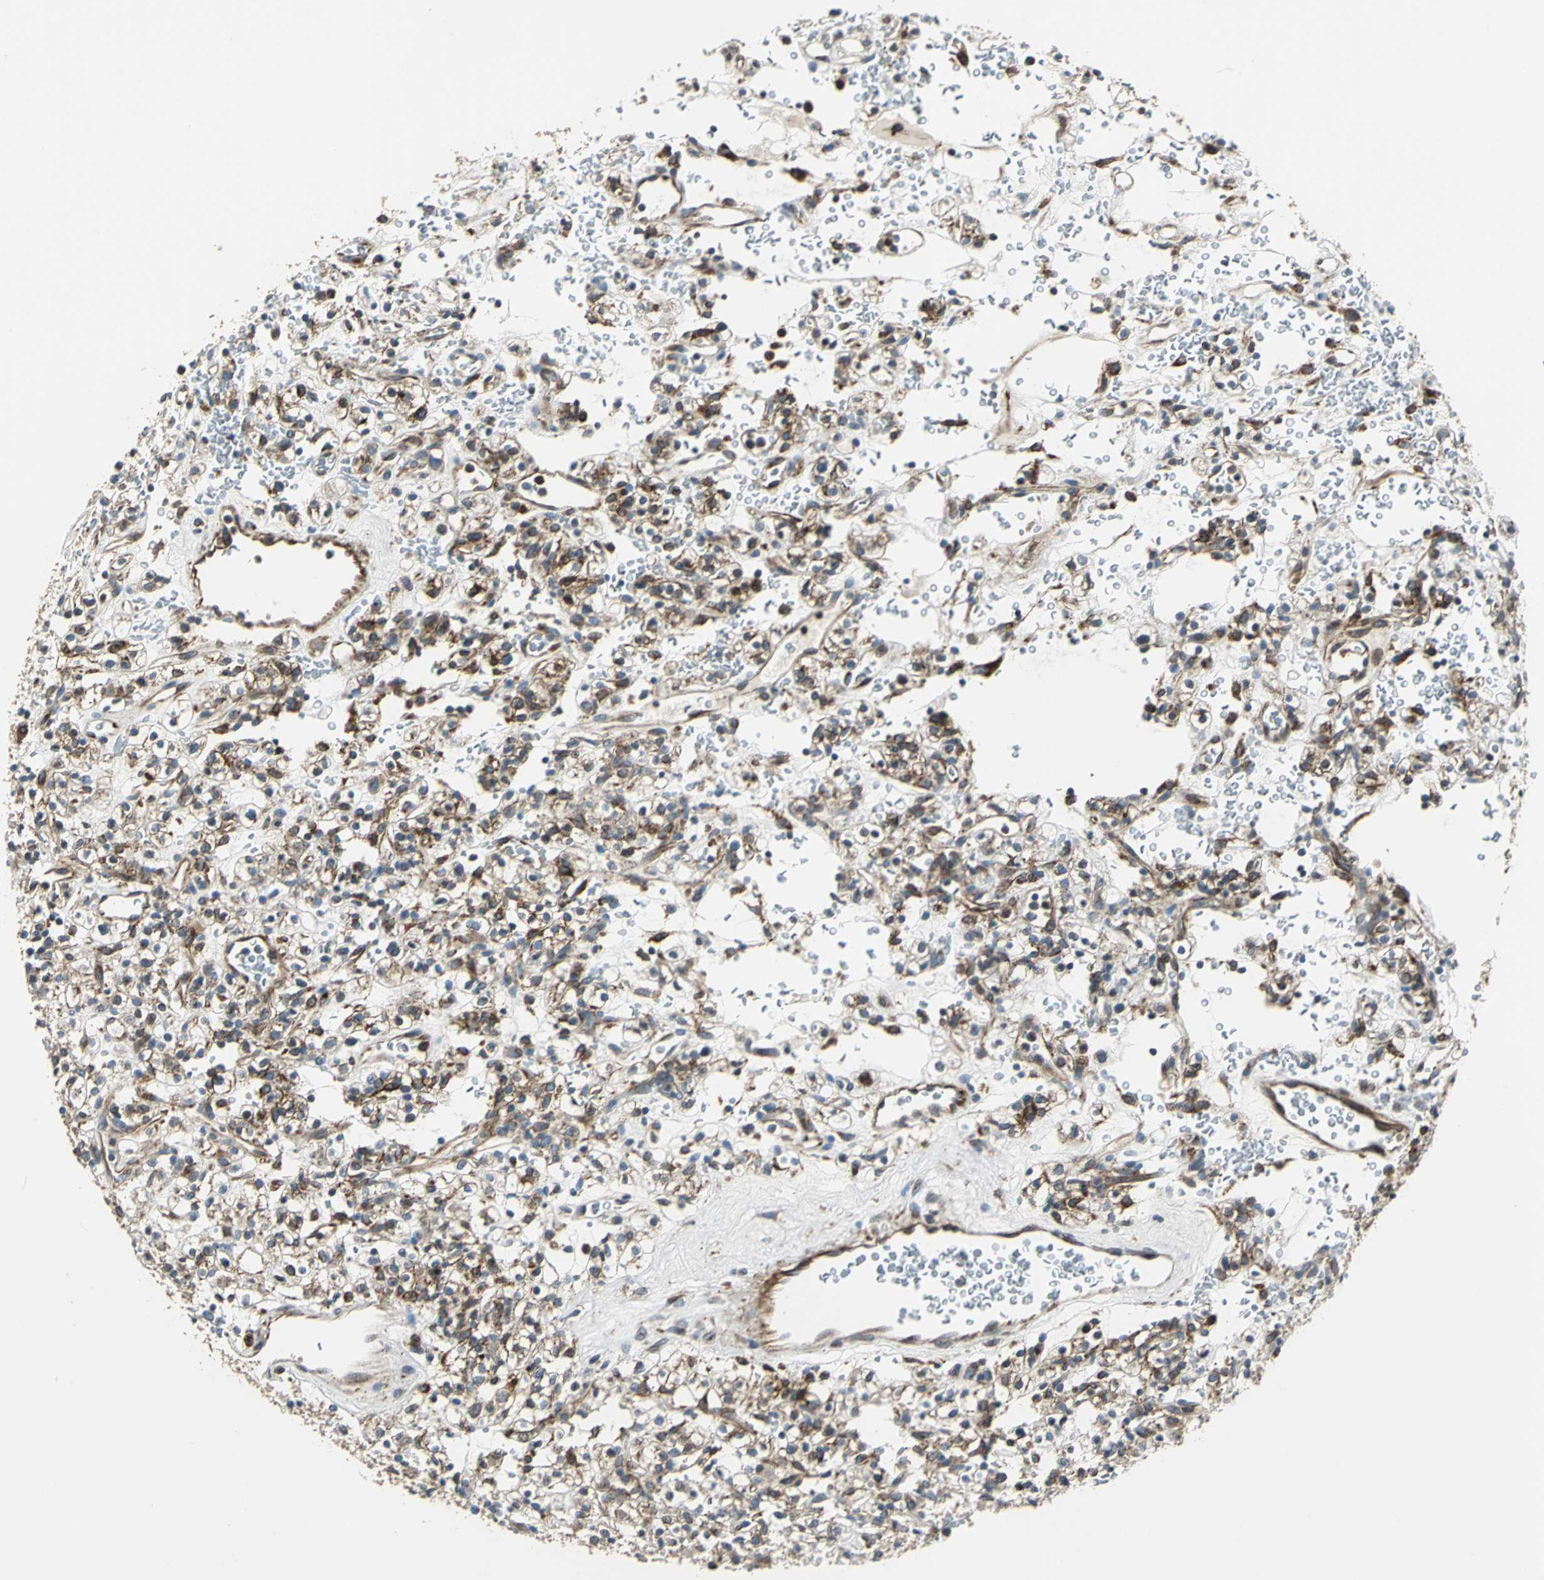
{"staining": {"intensity": "moderate", "quantity": ">75%", "location": "cytoplasmic/membranous"}, "tissue": "renal cancer", "cell_type": "Tumor cells", "image_type": "cancer", "snomed": [{"axis": "morphology", "description": "Normal tissue, NOS"}, {"axis": "morphology", "description": "Adenocarcinoma, NOS"}, {"axis": "topography", "description": "Kidney"}], "caption": "The histopathology image displays staining of renal adenocarcinoma, revealing moderate cytoplasmic/membranous protein positivity (brown color) within tumor cells.", "gene": "HTATIP2", "patient": {"sex": "female", "age": 72}}